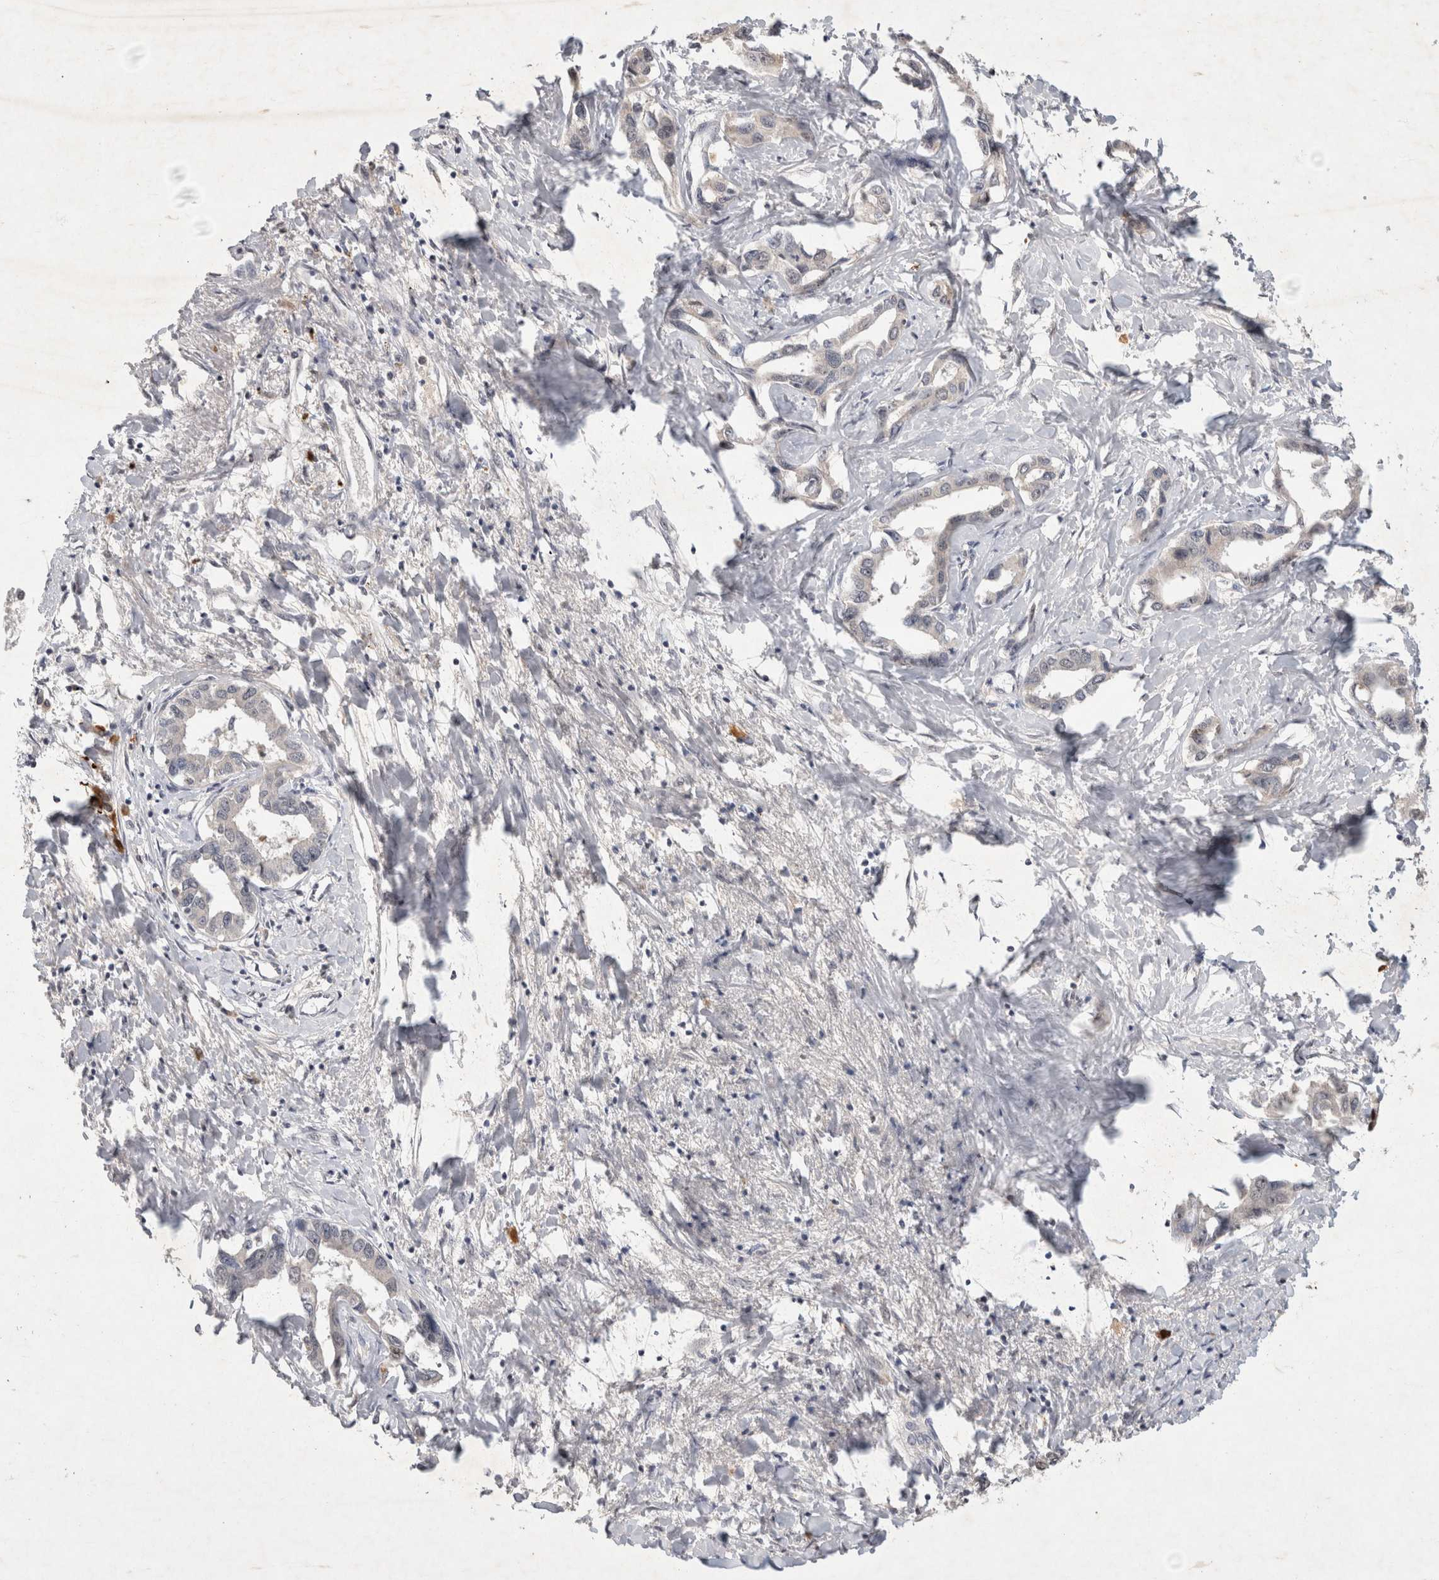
{"staining": {"intensity": "negative", "quantity": "none", "location": "none"}, "tissue": "liver cancer", "cell_type": "Tumor cells", "image_type": "cancer", "snomed": [{"axis": "morphology", "description": "Cholangiocarcinoma"}, {"axis": "topography", "description": "Liver"}], "caption": "Immunohistochemistry of human liver cancer reveals no positivity in tumor cells.", "gene": "XRCC5", "patient": {"sex": "male", "age": 59}}